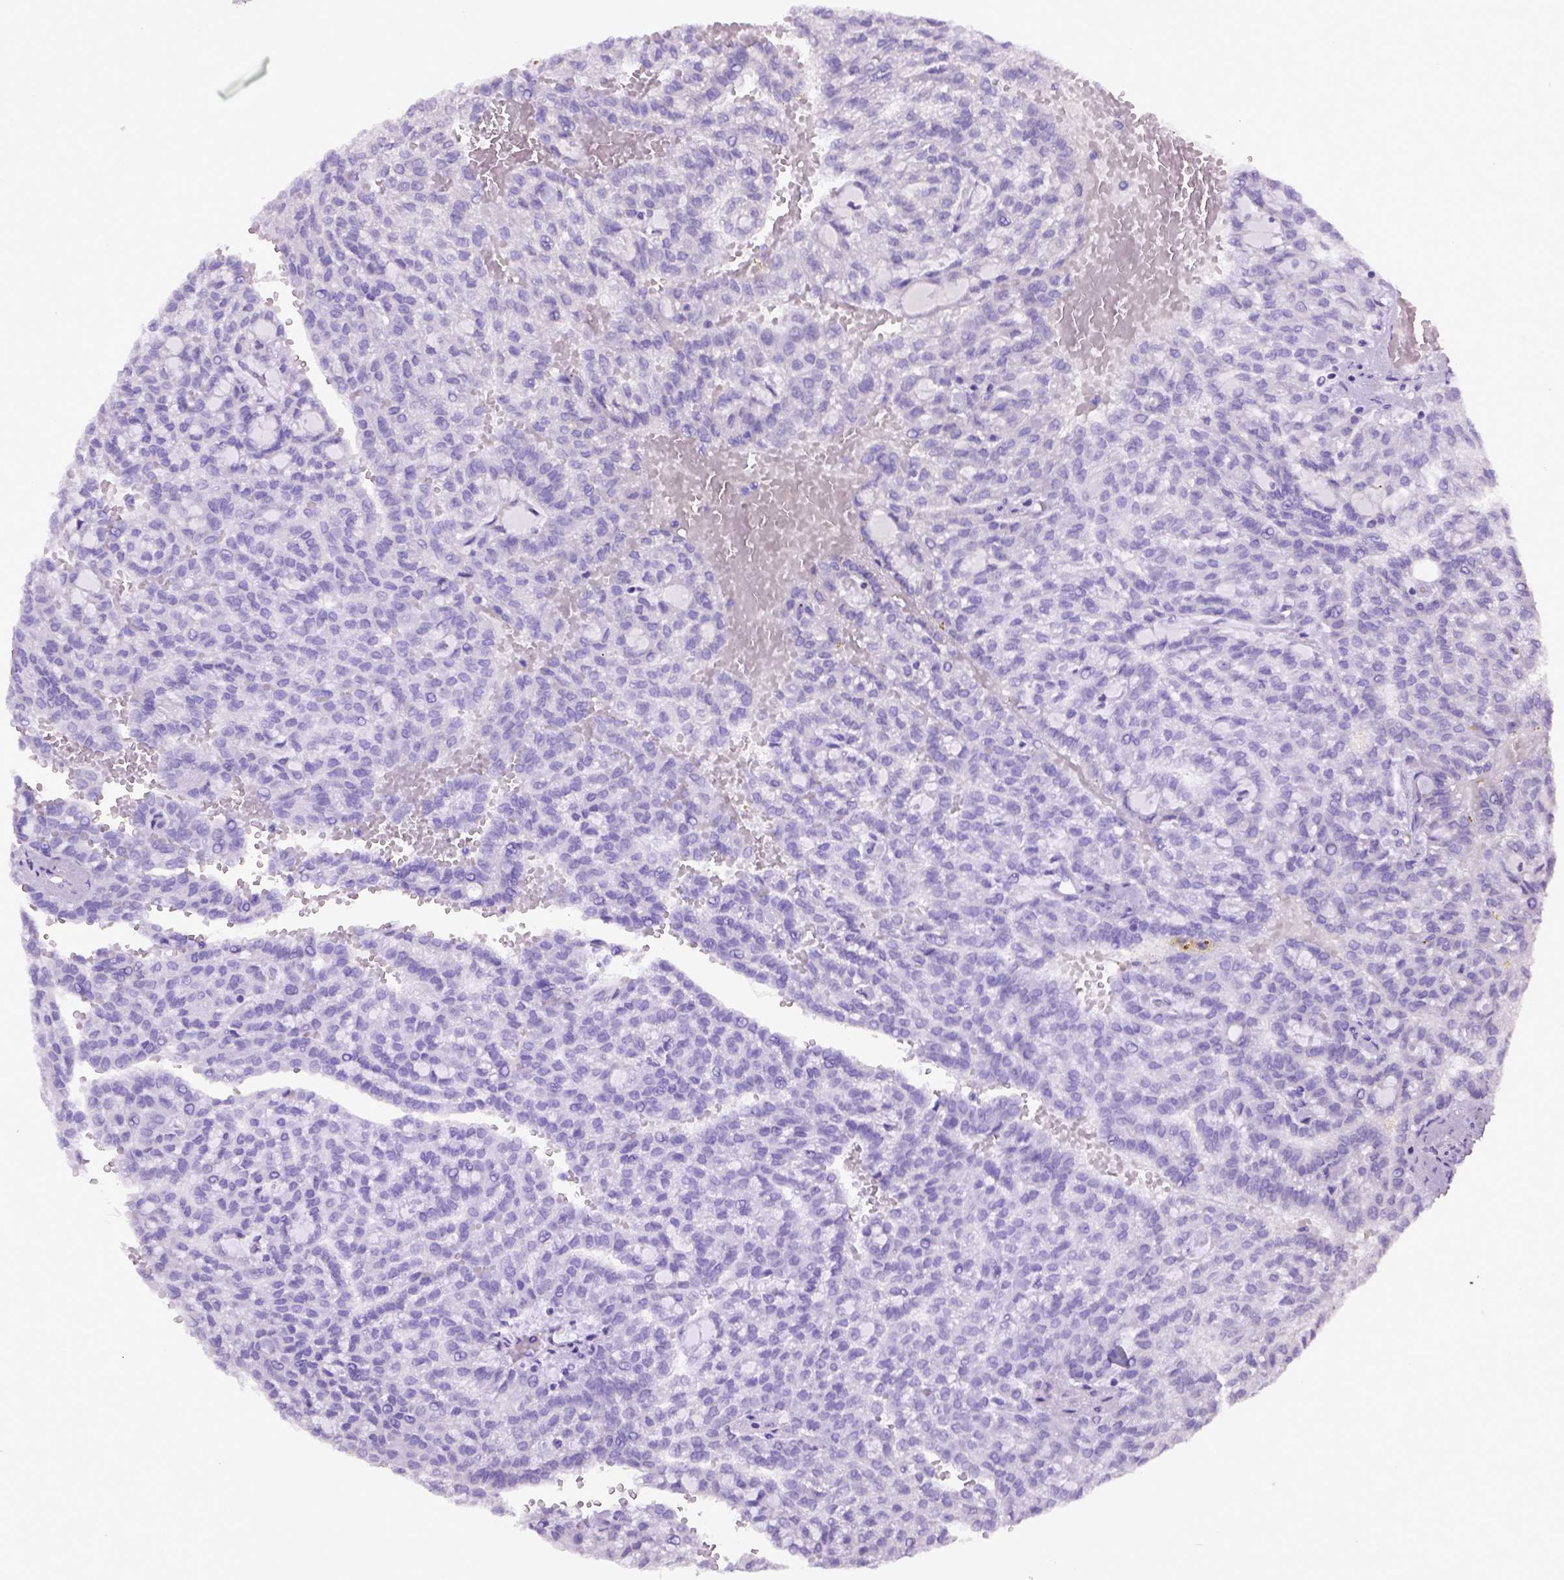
{"staining": {"intensity": "negative", "quantity": "none", "location": "none"}, "tissue": "renal cancer", "cell_type": "Tumor cells", "image_type": "cancer", "snomed": [{"axis": "morphology", "description": "Adenocarcinoma, NOS"}, {"axis": "topography", "description": "Kidney"}], "caption": "DAB (3,3'-diaminobenzidine) immunohistochemical staining of renal cancer (adenocarcinoma) demonstrates no significant expression in tumor cells.", "gene": "ITIH4", "patient": {"sex": "male", "age": 63}}